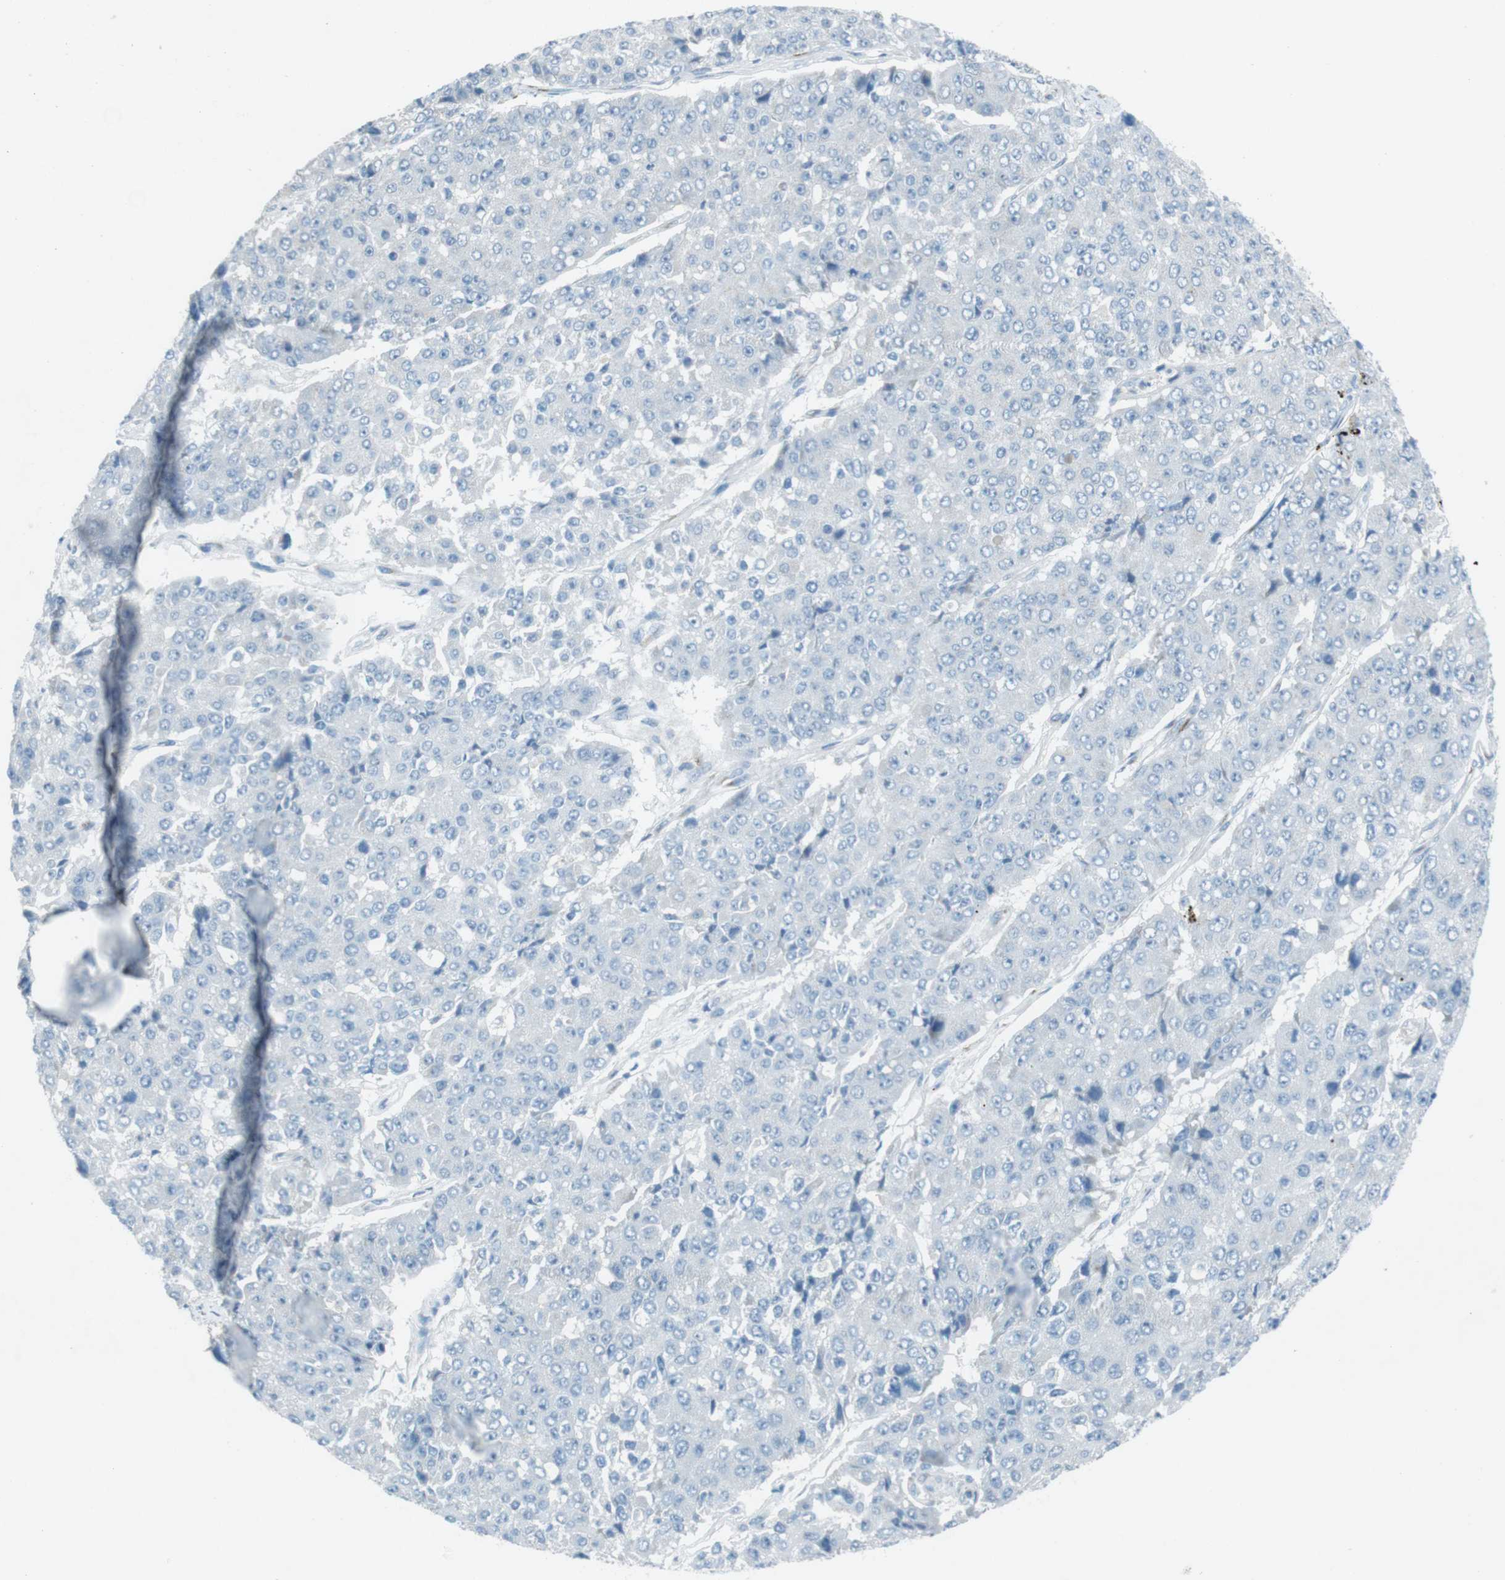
{"staining": {"intensity": "negative", "quantity": "none", "location": "none"}, "tissue": "pancreatic cancer", "cell_type": "Tumor cells", "image_type": "cancer", "snomed": [{"axis": "morphology", "description": "Adenocarcinoma, NOS"}, {"axis": "topography", "description": "Pancreas"}], "caption": "Pancreatic adenocarcinoma was stained to show a protein in brown. There is no significant staining in tumor cells.", "gene": "TXNDC15", "patient": {"sex": "male", "age": 50}}